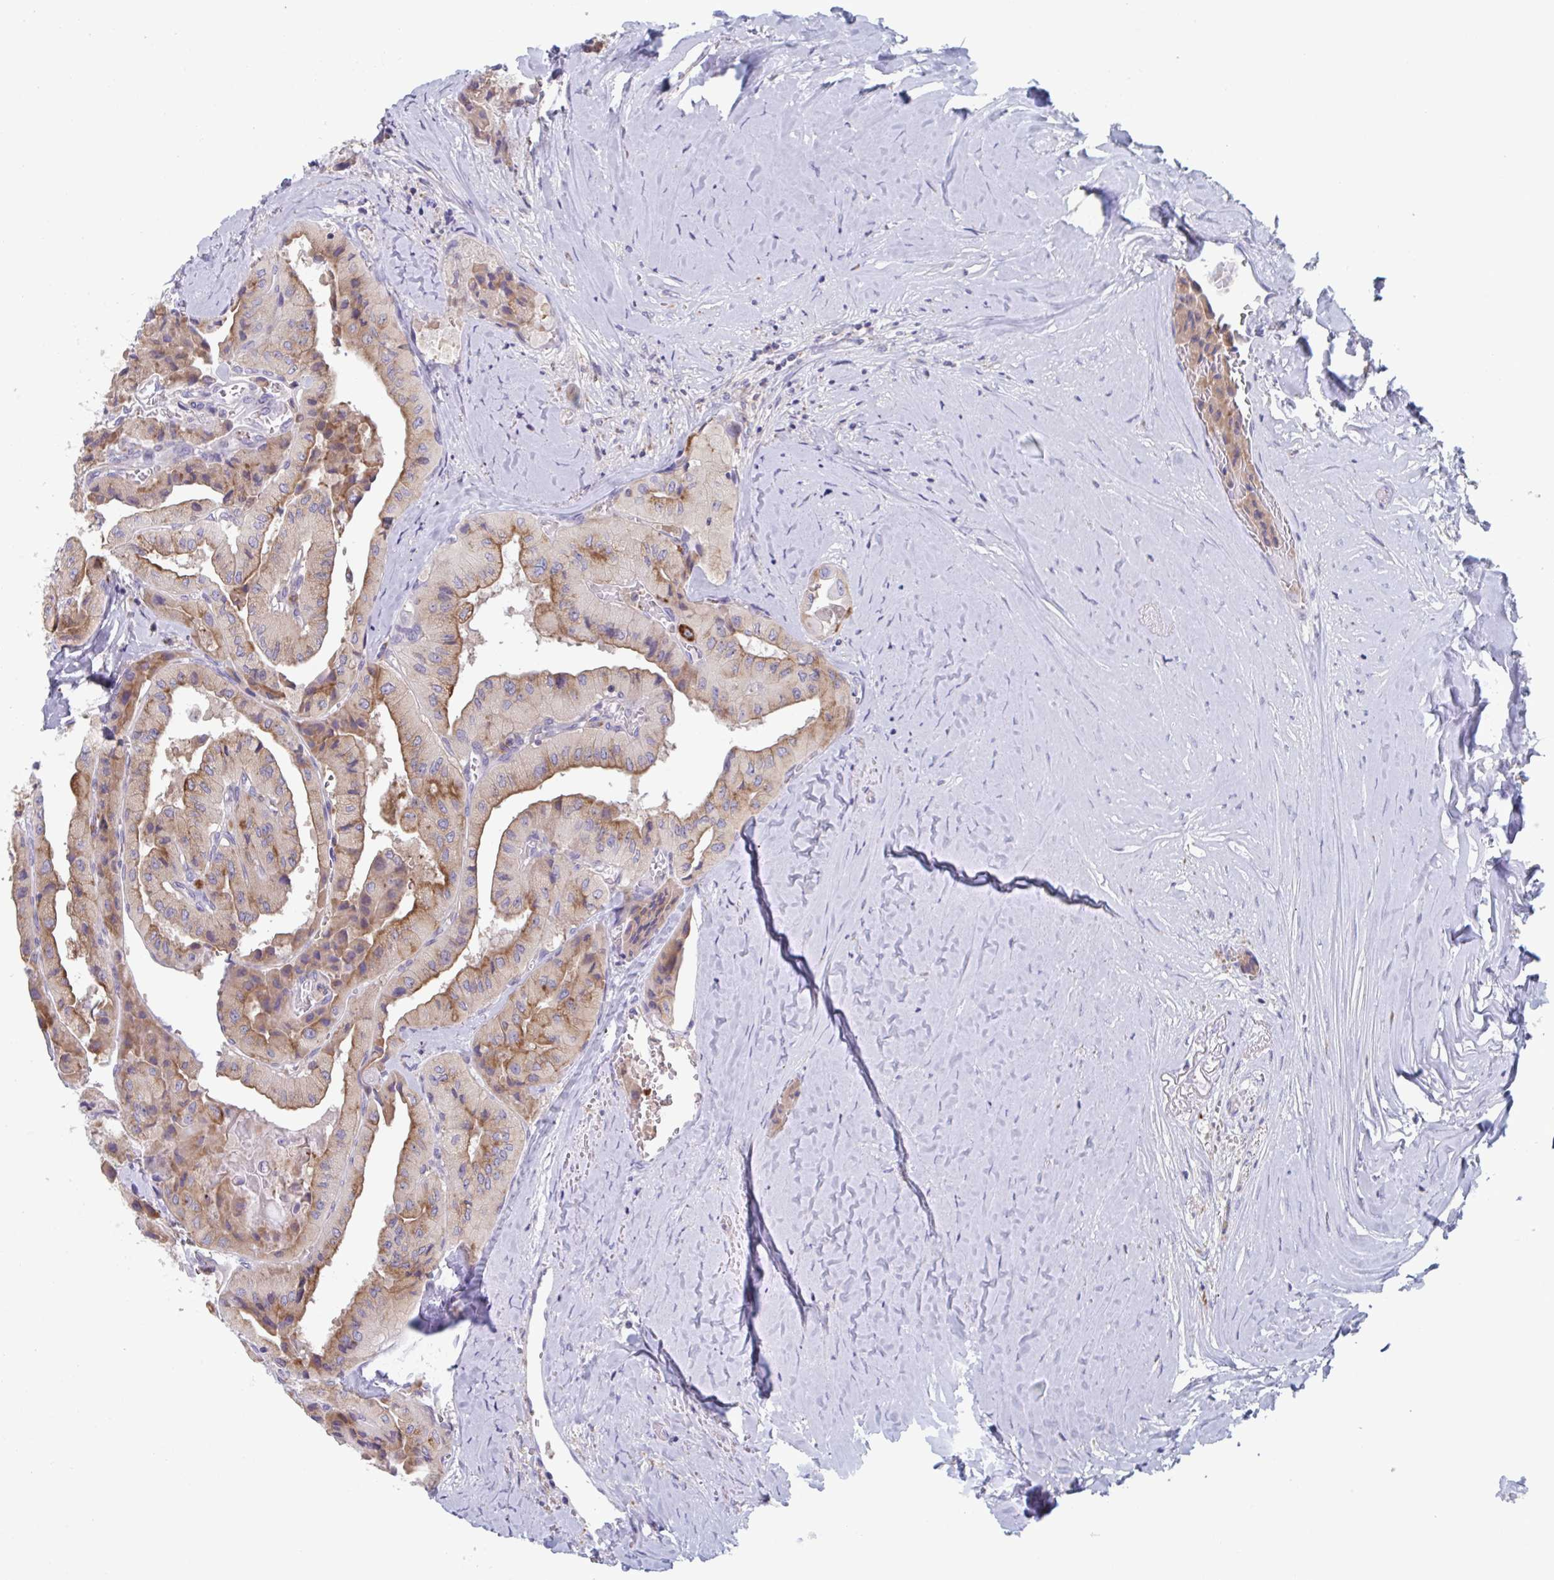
{"staining": {"intensity": "moderate", "quantity": ">75%", "location": "cytoplasmic/membranous"}, "tissue": "thyroid cancer", "cell_type": "Tumor cells", "image_type": "cancer", "snomed": [{"axis": "morphology", "description": "Normal tissue, NOS"}, {"axis": "morphology", "description": "Papillary adenocarcinoma, NOS"}, {"axis": "topography", "description": "Thyroid gland"}], "caption": "This histopathology image demonstrates immunohistochemistry (IHC) staining of papillary adenocarcinoma (thyroid), with medium moderate cytoplasmic/membranous staining in approximately >75% of tumor cells.", "gene": "NIPSNAP1", "patient": {"sex": "female", "age": 59}}